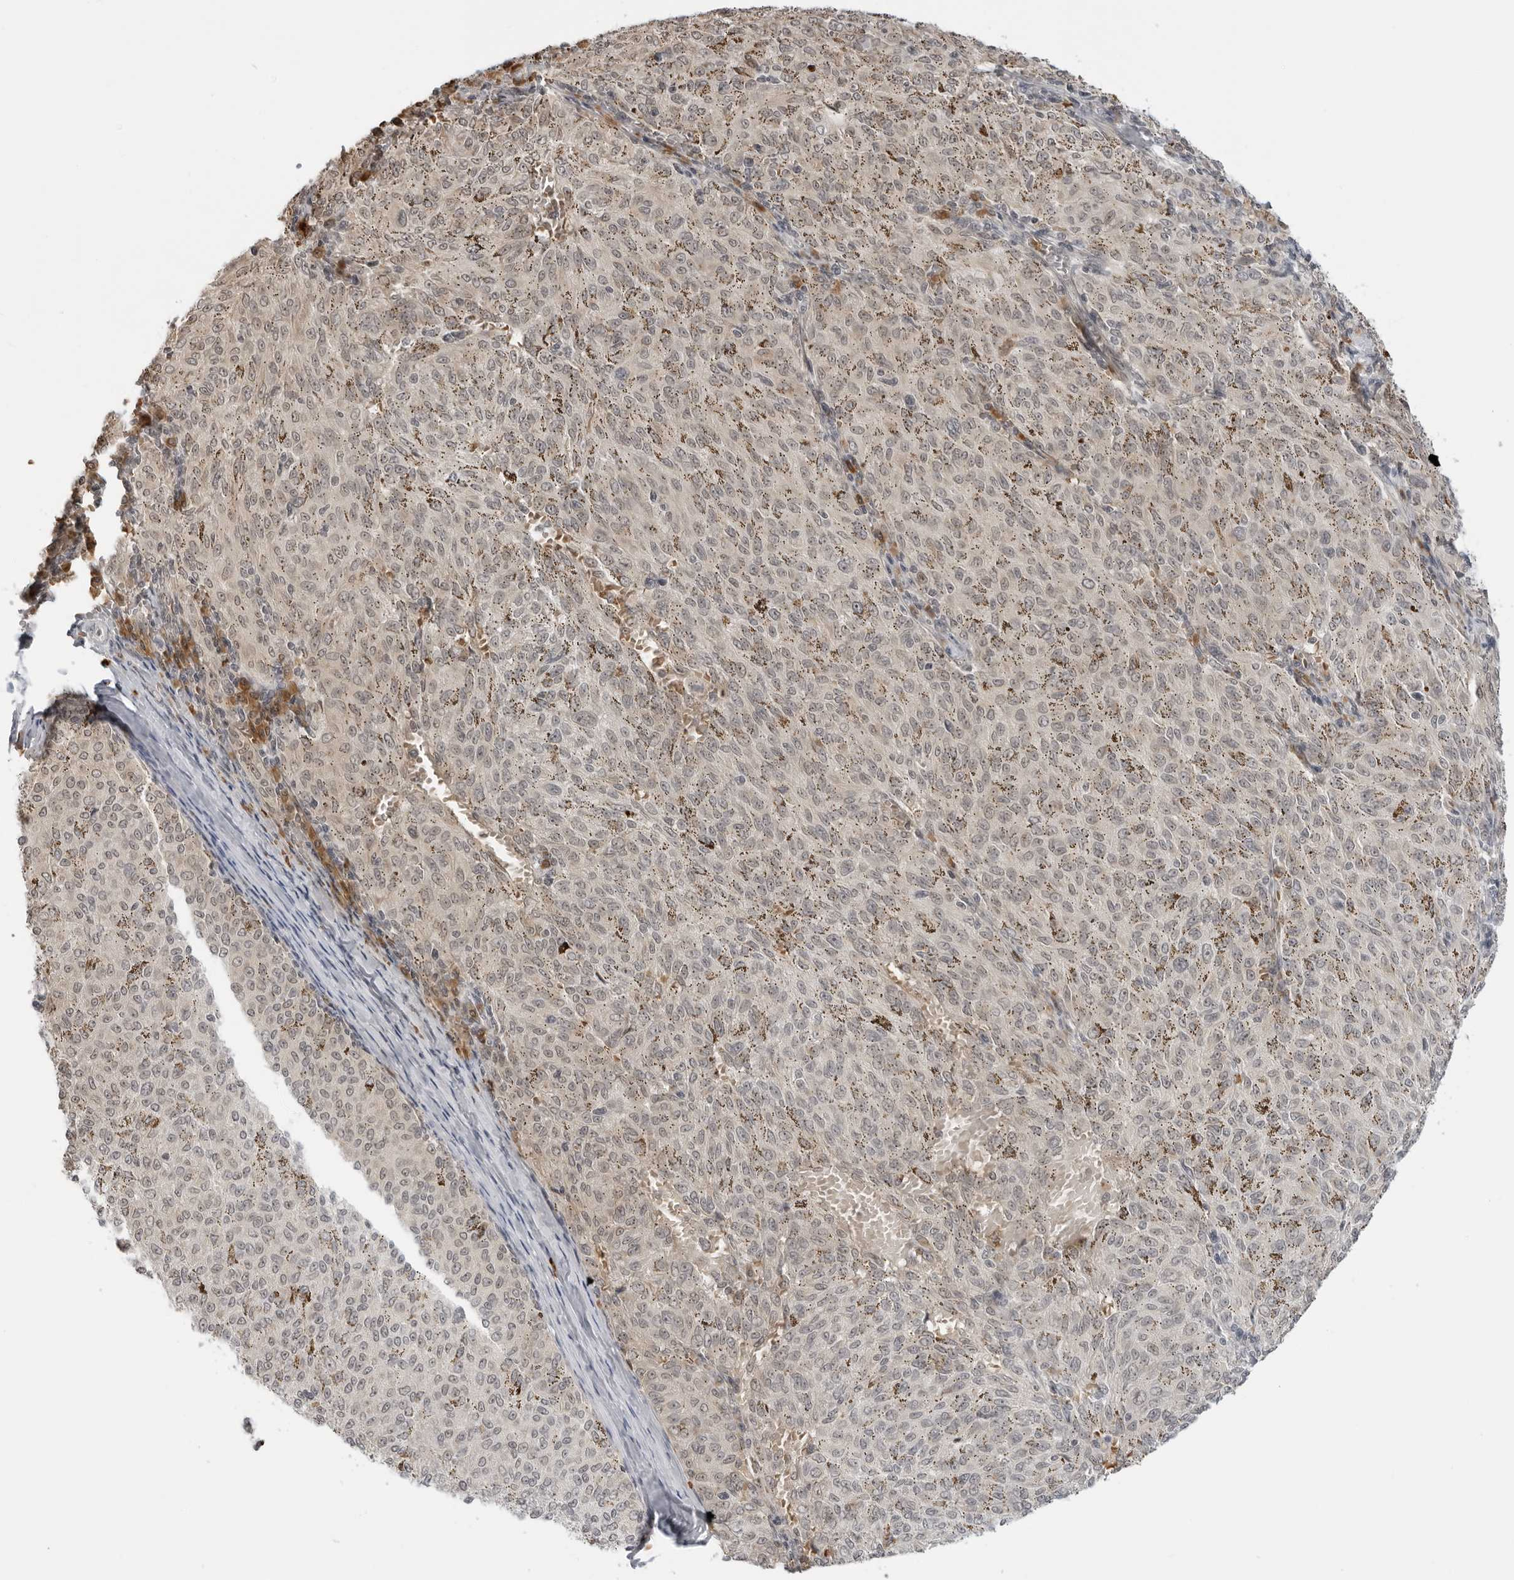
{"staining": {"intensity": "negative", "quantity": "none", "location": "none"}, "tissue": "melanoma", "cell_type": "Tumor cells", "image_type": "cancer", "snomed": [{"axis": "morphology", "description": "Malignant melanoma, NOS"}, {"axis": "topography", "description": "Skin"}], "caption": "This is an immunohistochemistry (IHC) histopathology image of human malignant melanoma. There is no expression in tumor cells.", "gene": "SUGCT", "patient": {"sex": "female", "age": 72}}